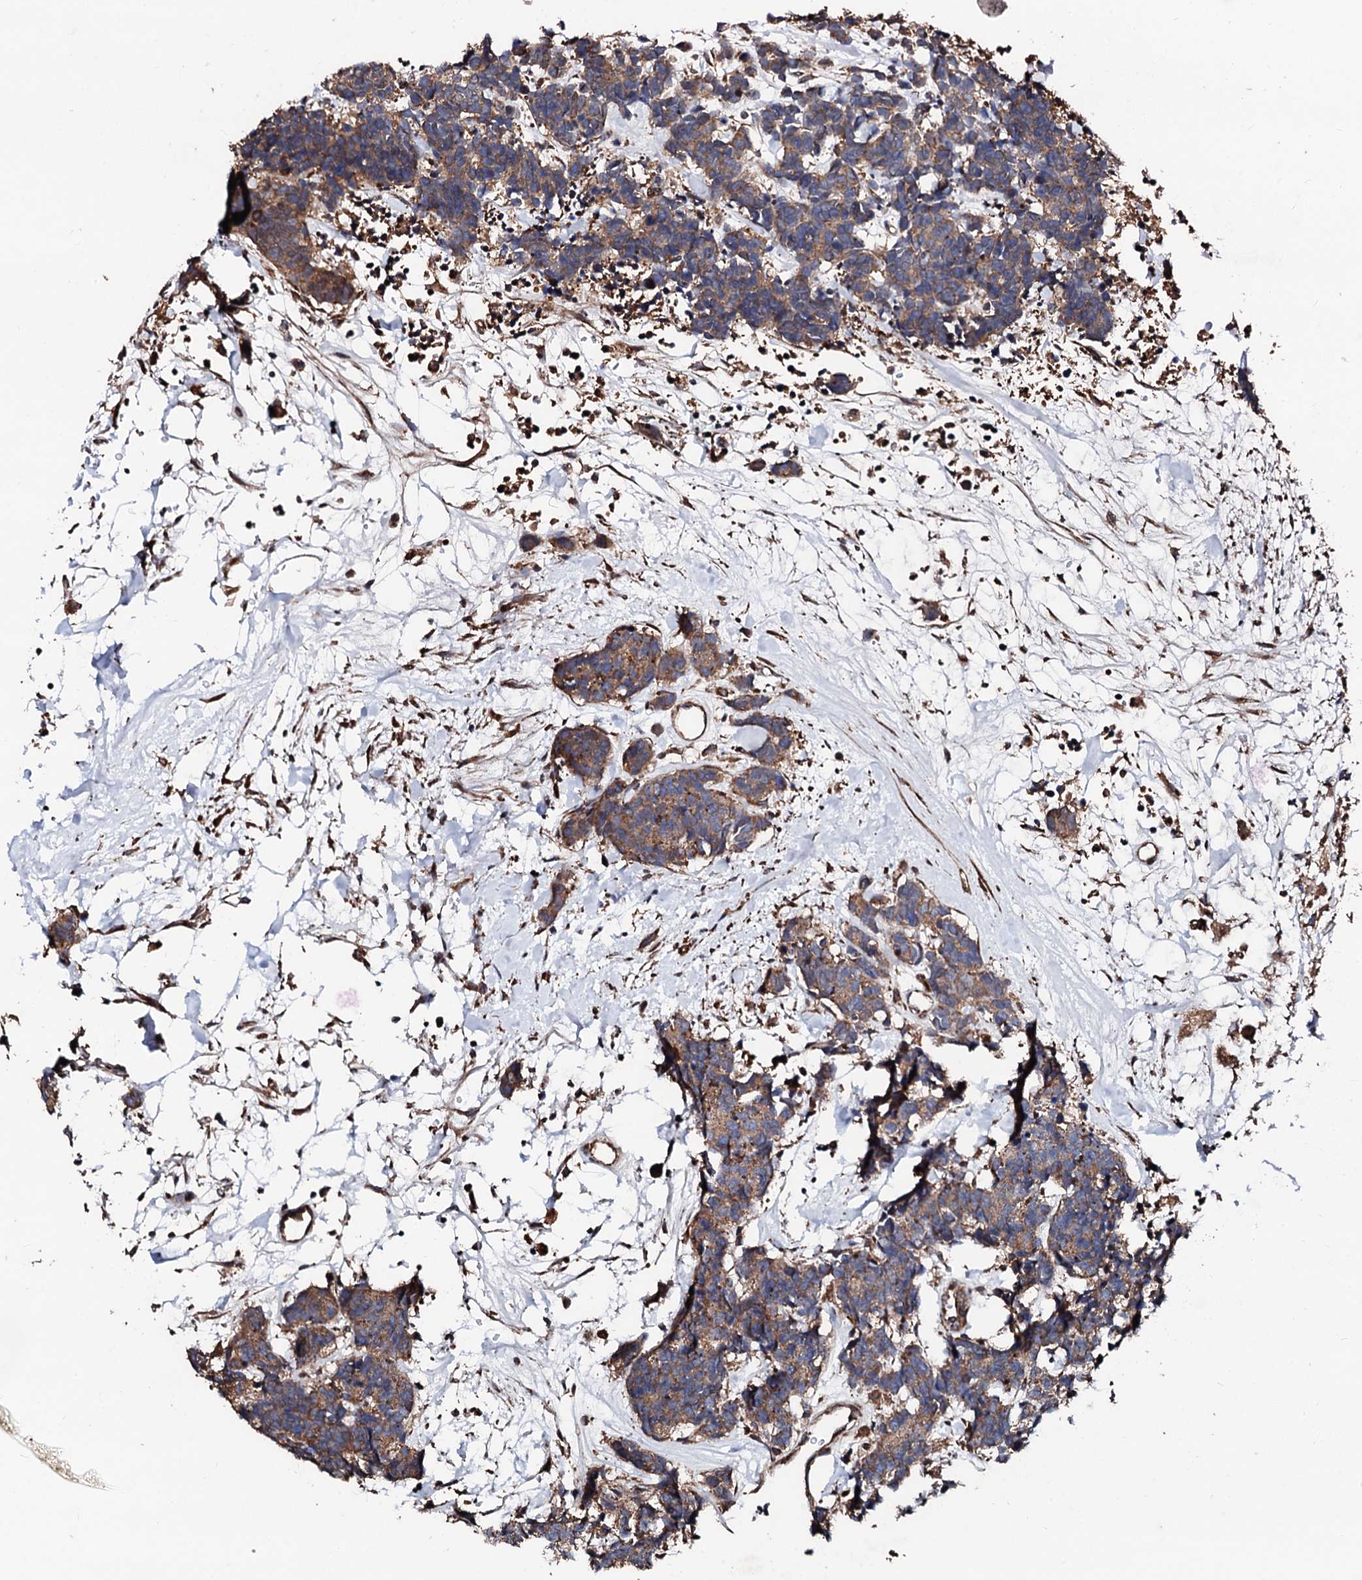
{"staining": {"intensity": "moderate", "quantity": ">75%", "location": "cytoplasmic/membranous"}, "tissue": "carcinoid", "cell_type": "Tumor cells", "image_type": "cancer", "snomed": [{"axis": "morphology", "description": "Carcinoma, NOS"}, {"axis": "morphology", "description": "Carcinoid, malignant, NOS"}, {"axis": "topography", "description": "Urinary bladder"}], "caption": "Human carcinoid stained with a brown dye reveals moderate cytoplasmic/membranous positive expression in approximately >75% of tumor cells.", "gene": "CKAP5", "patient": {"sex": "male", "age": 57}}